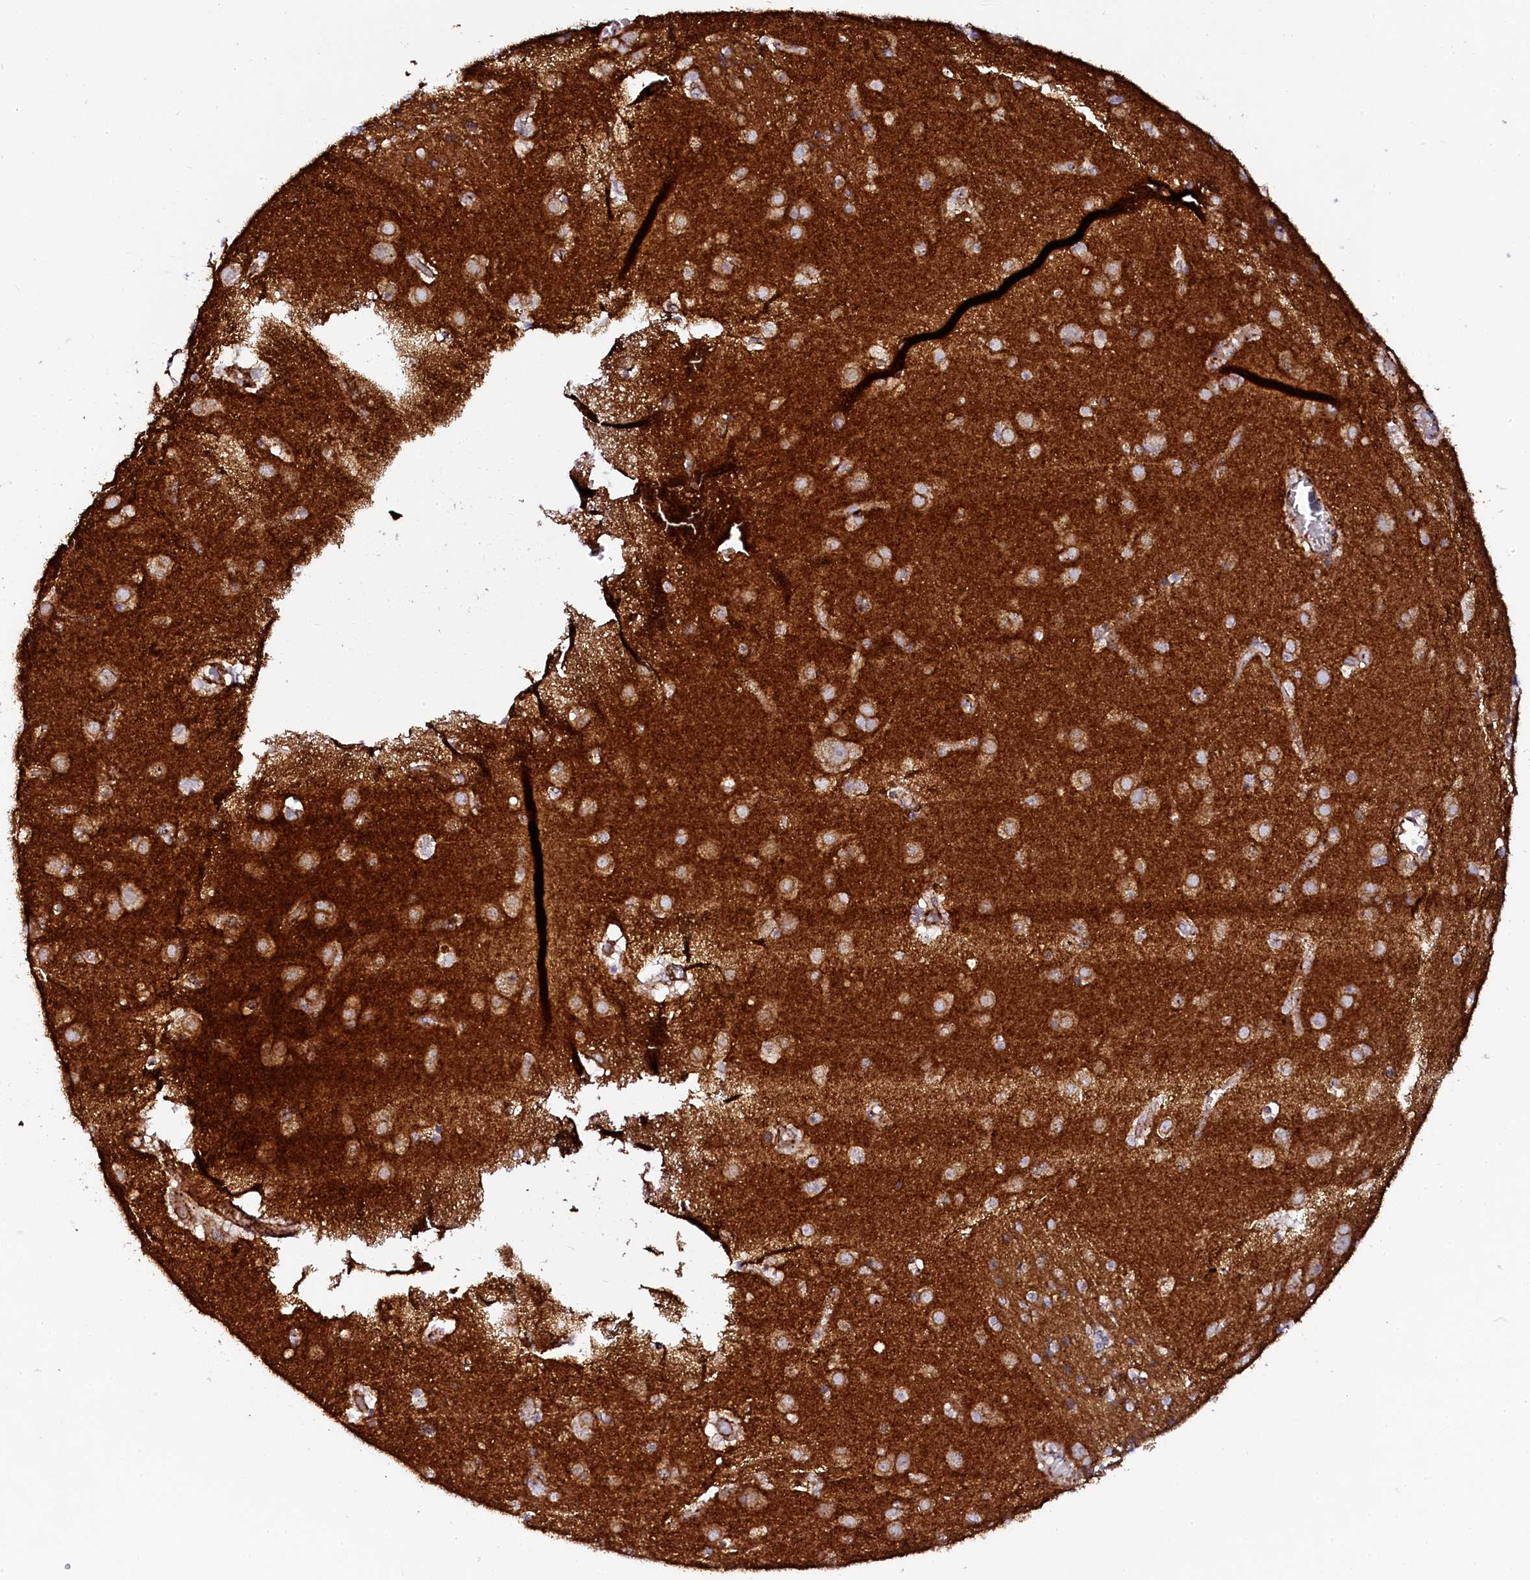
{"staining": {"intensity": "moderate", "quantity": "<25%", "location": "cytoplasmic/membranous"}, "tissue": "caudate", "cell_type": "Glial cells", "image_type": "normal", "snomed": [{"axis": "morphology", "description": "Normal tissue, NOS"}, {"axis": "topography", "description": "Lateral ventricle wall"}], "caption": "Immunohistochemistry (DAB) staining of normal human caudate exhibits moderate cytoplasmic/membranous protein staining in about <25% of glial cells.", "gene": "AAAS", "patient": {"sex": "male", "age": 70}}